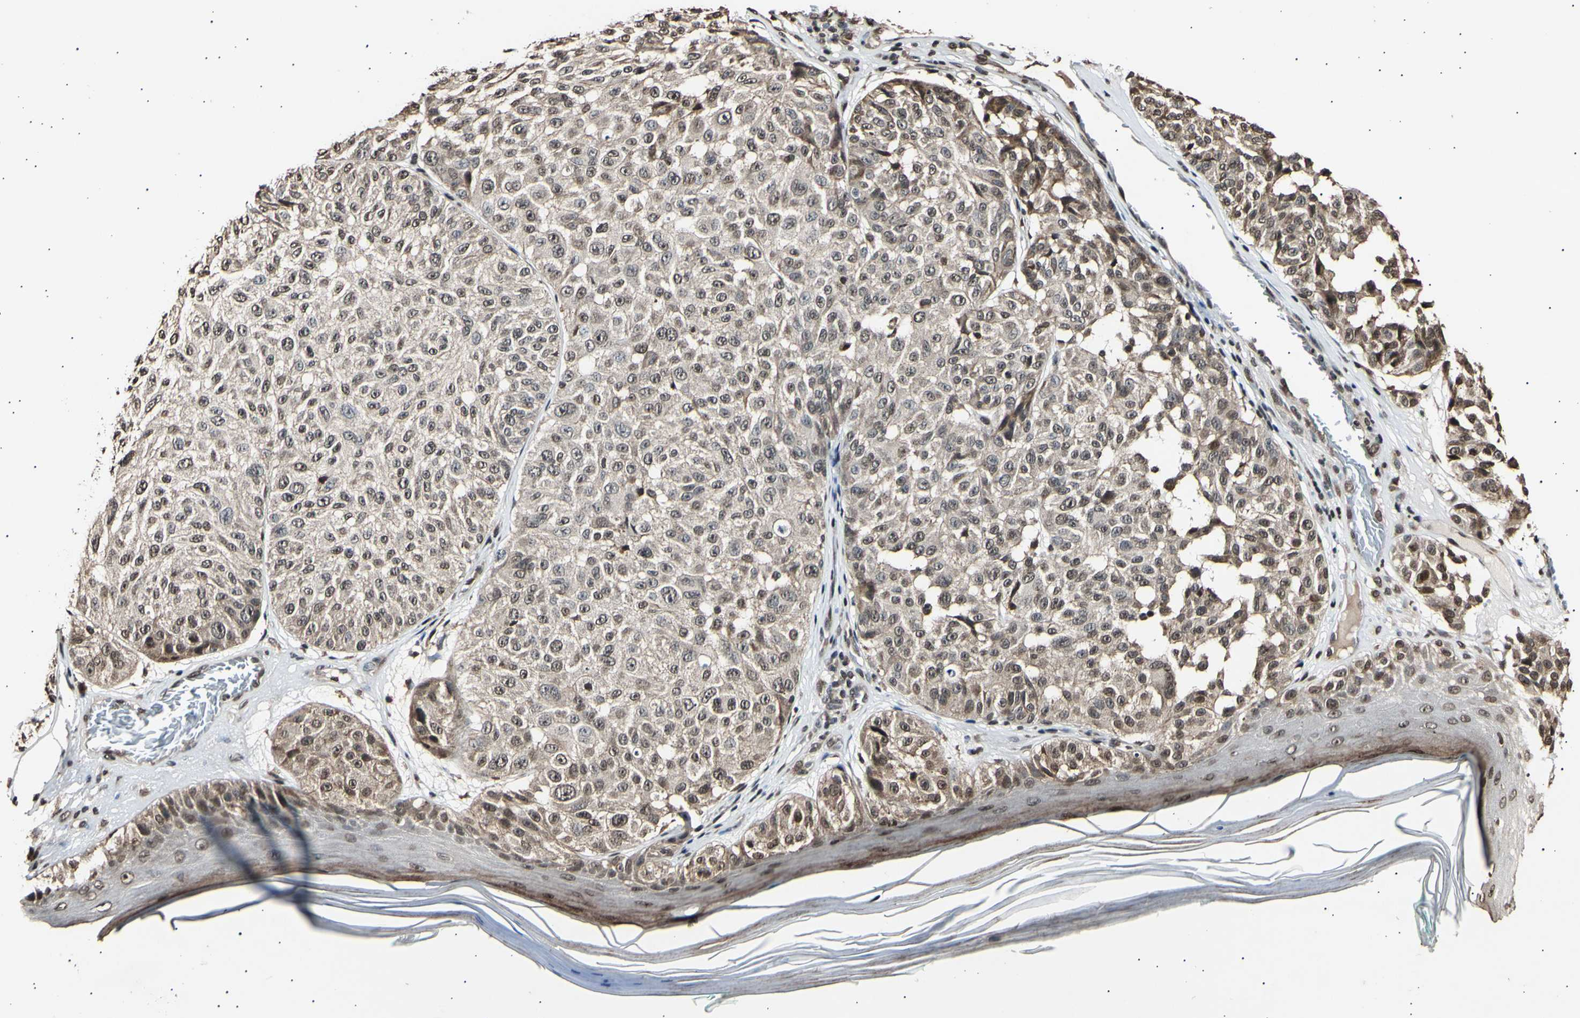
{"staining": {"intensity": "moderate", "quantity": ">75%", "location": "cytoplasmic/membranous,nuclear"}, "tissue": "melanoma", "cell_type": "Tumor cells", "image_type": "cancer", "snomed": [{"axis": "morphology", "description": "Malignant melanoma, NOS"}, {"axis": "topography", "description": "Skin"}], "caption": "The photomicrograph exhibits a brown stain indicating the presence of a protein in the cytoplasmic/membranous and nuclear of tumor cells in malignant melanoma. Using DAB (brown) and hematoxylin (blue) stains, captured at high magnification using brightfield microscopy.", "gene": "ANAPC7", "patient": {"sex": "female", "age": 46}}